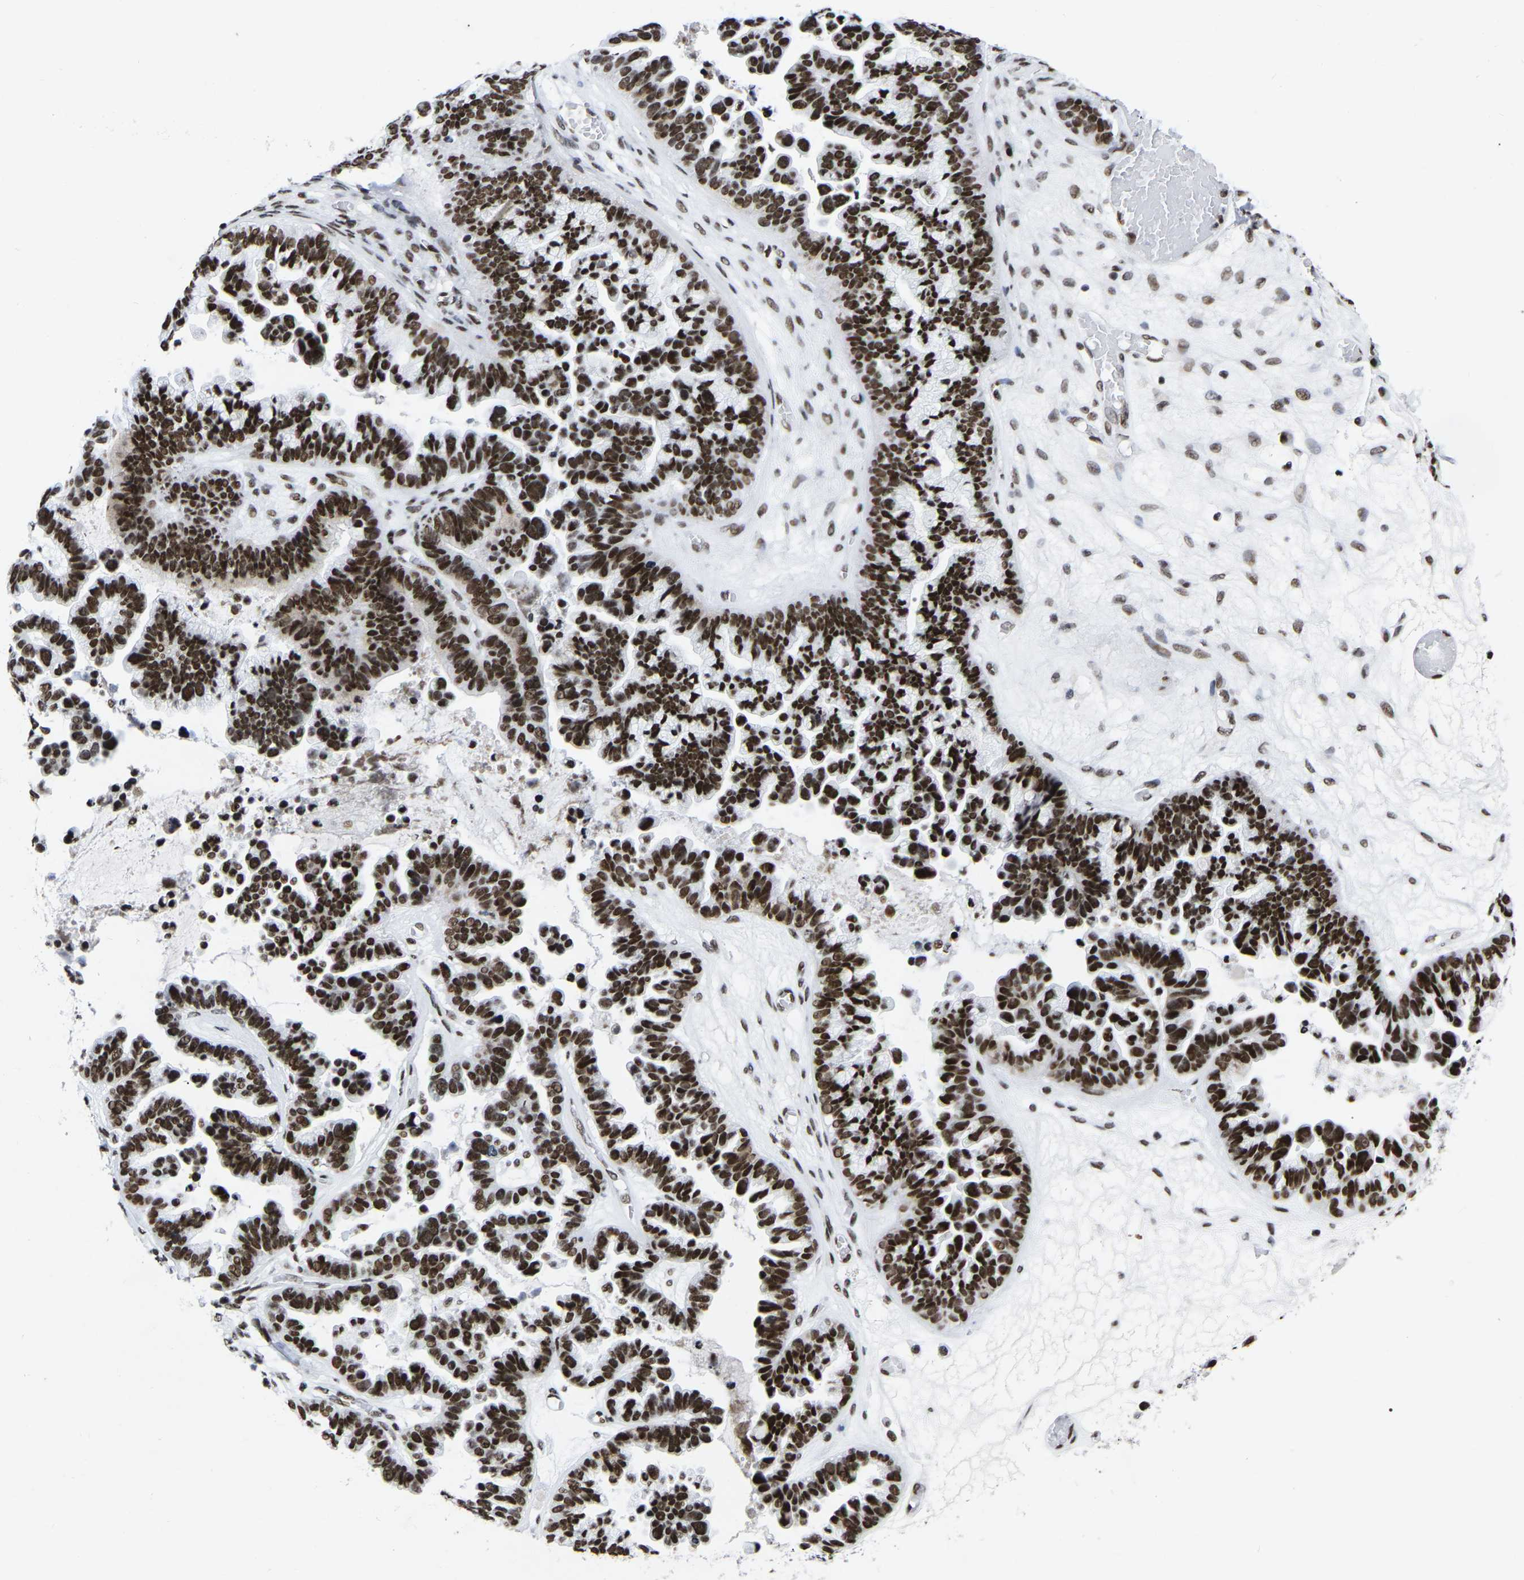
{"staining": {"intensity": "moderate", "quantity": ">75%", "location": "nuclear"}, "tissue": "ovarian cancer", "cell_type": "Tumor cells", "image_type": "cancer", "snomed": [{"axis": "morphology", "description": "Cystadenocarcinoma, serous, NOS"}, {"axis": "topography", "description": "Ovary"}], "caption": "Serous cystadenocarcinoma (ovarian) tissue displays moderate nuclear expression in approximately >75% of tumor cells (Stains: DAB (3,3'-diaminobenzidine) in brown, nuclei in blue, Microscopy: brightfield microscopy at high magnification).", "gene": "PRCC", "patient": {"sex": "female", "age": 56}}